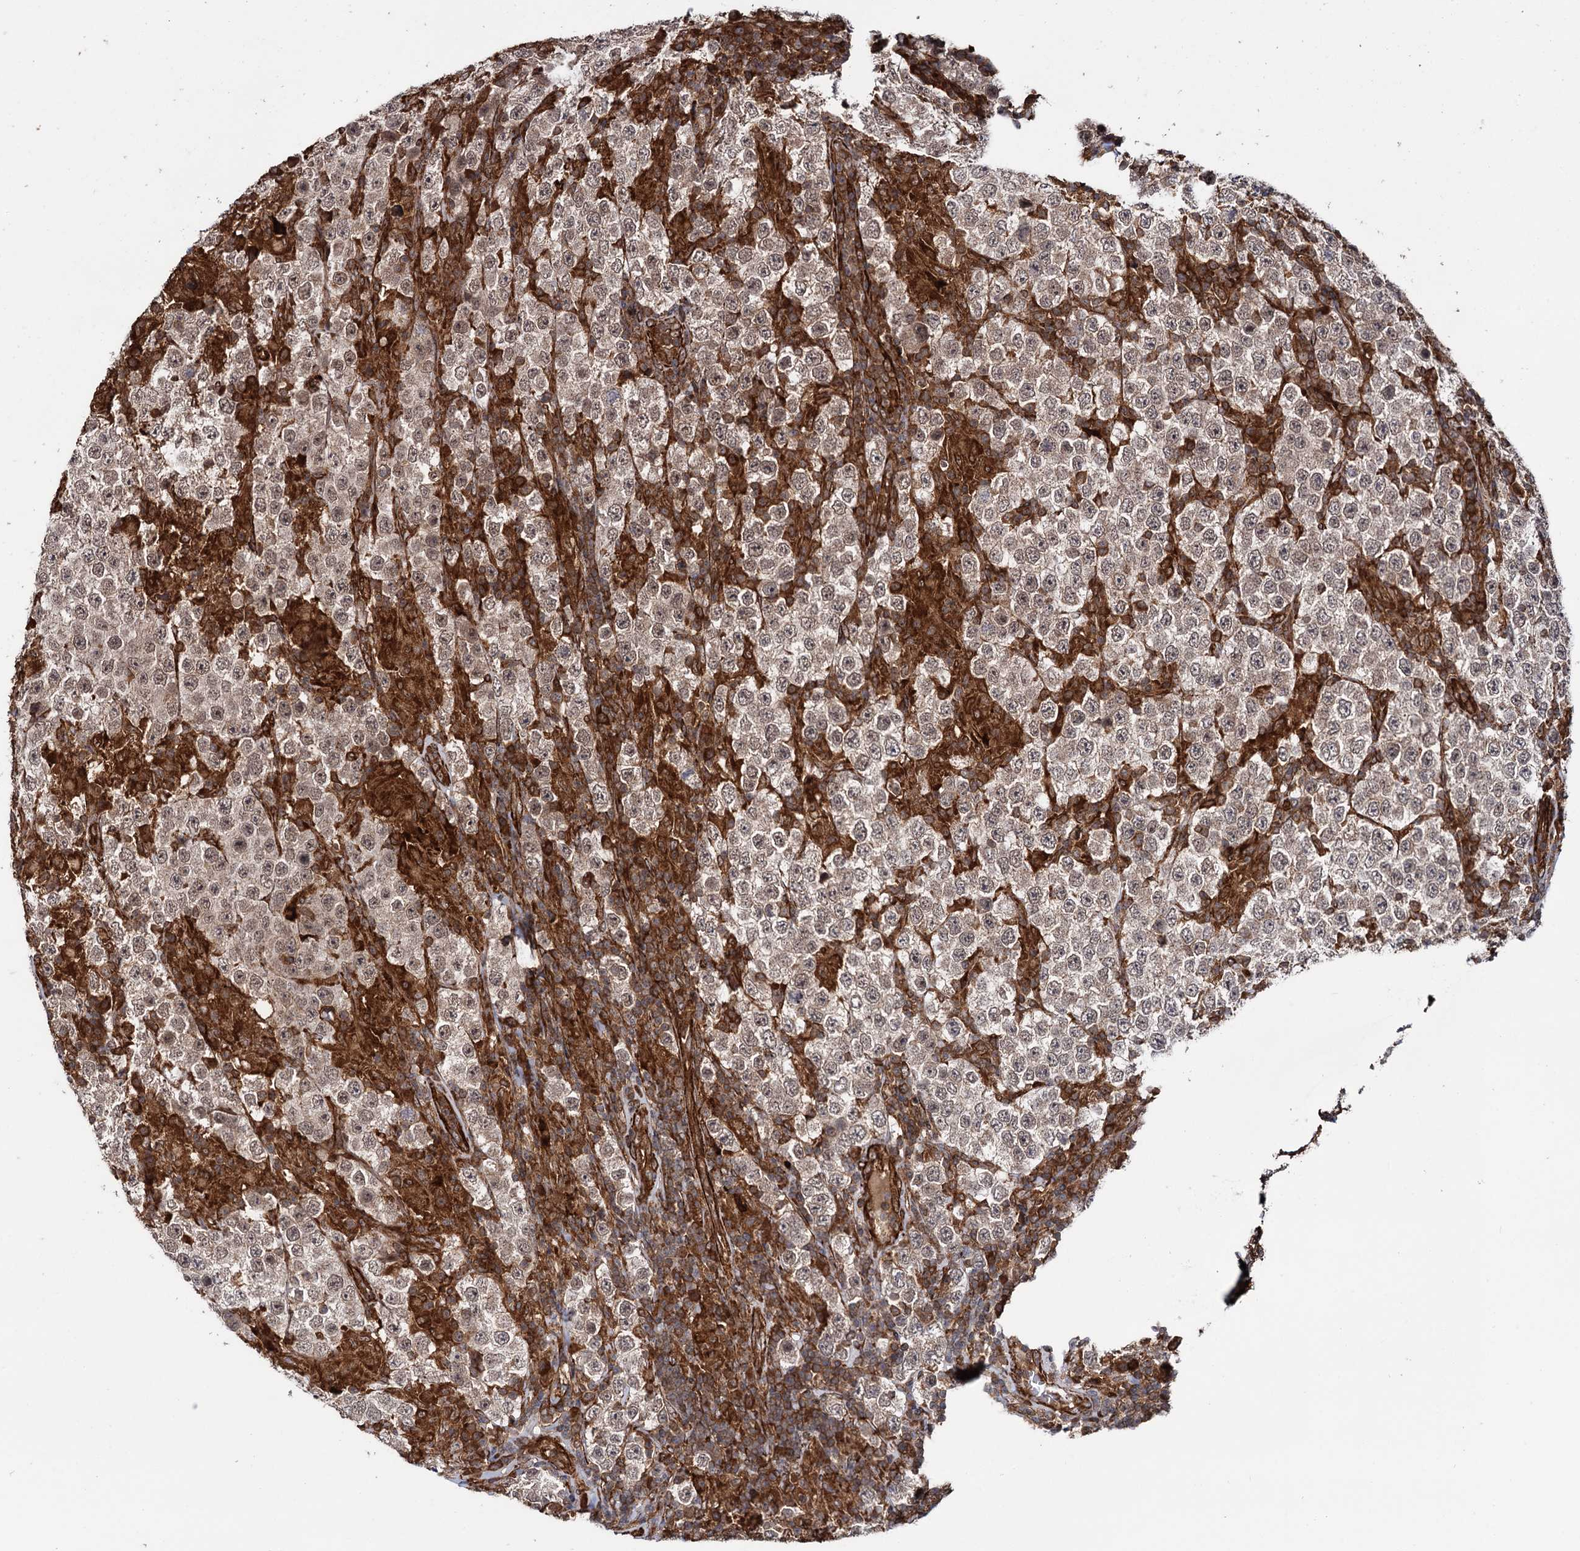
{"staining": {"intensity": "weak", "quantity": ">75%", "location": "cytoplasmic/membranous,nuclear"}, "tissue": "testis cancer", "cell_type": "Tumor cells", "image_type": "cancer", "snomed": [{"axis": "morphology", "description": "Normal tissue, NOS"}, {"axis": "morphology", "description": "Urothelial carcinoma, High grade"}, {"axis": "morphology", "description": "Seminoma, NOS"}, {"axis": "morphology", "description": "Carcinoma, Embryonal, NOS"}, {"axis": "topography", "description": "Urinary bladder"}, {"axis": "topography", "description": "Testis"}], "caption": "This image shows embryonal carcinoma (testis) stained with immunohistochemistry to label a protein in brown. The cytoplasmic/membranous and nuclear of tumor cells show weak positivity for the protein. Nuclei are counter-stained blue.", "gene": "ATP8B4", "patient": {"sex": "male", "age": 41}}